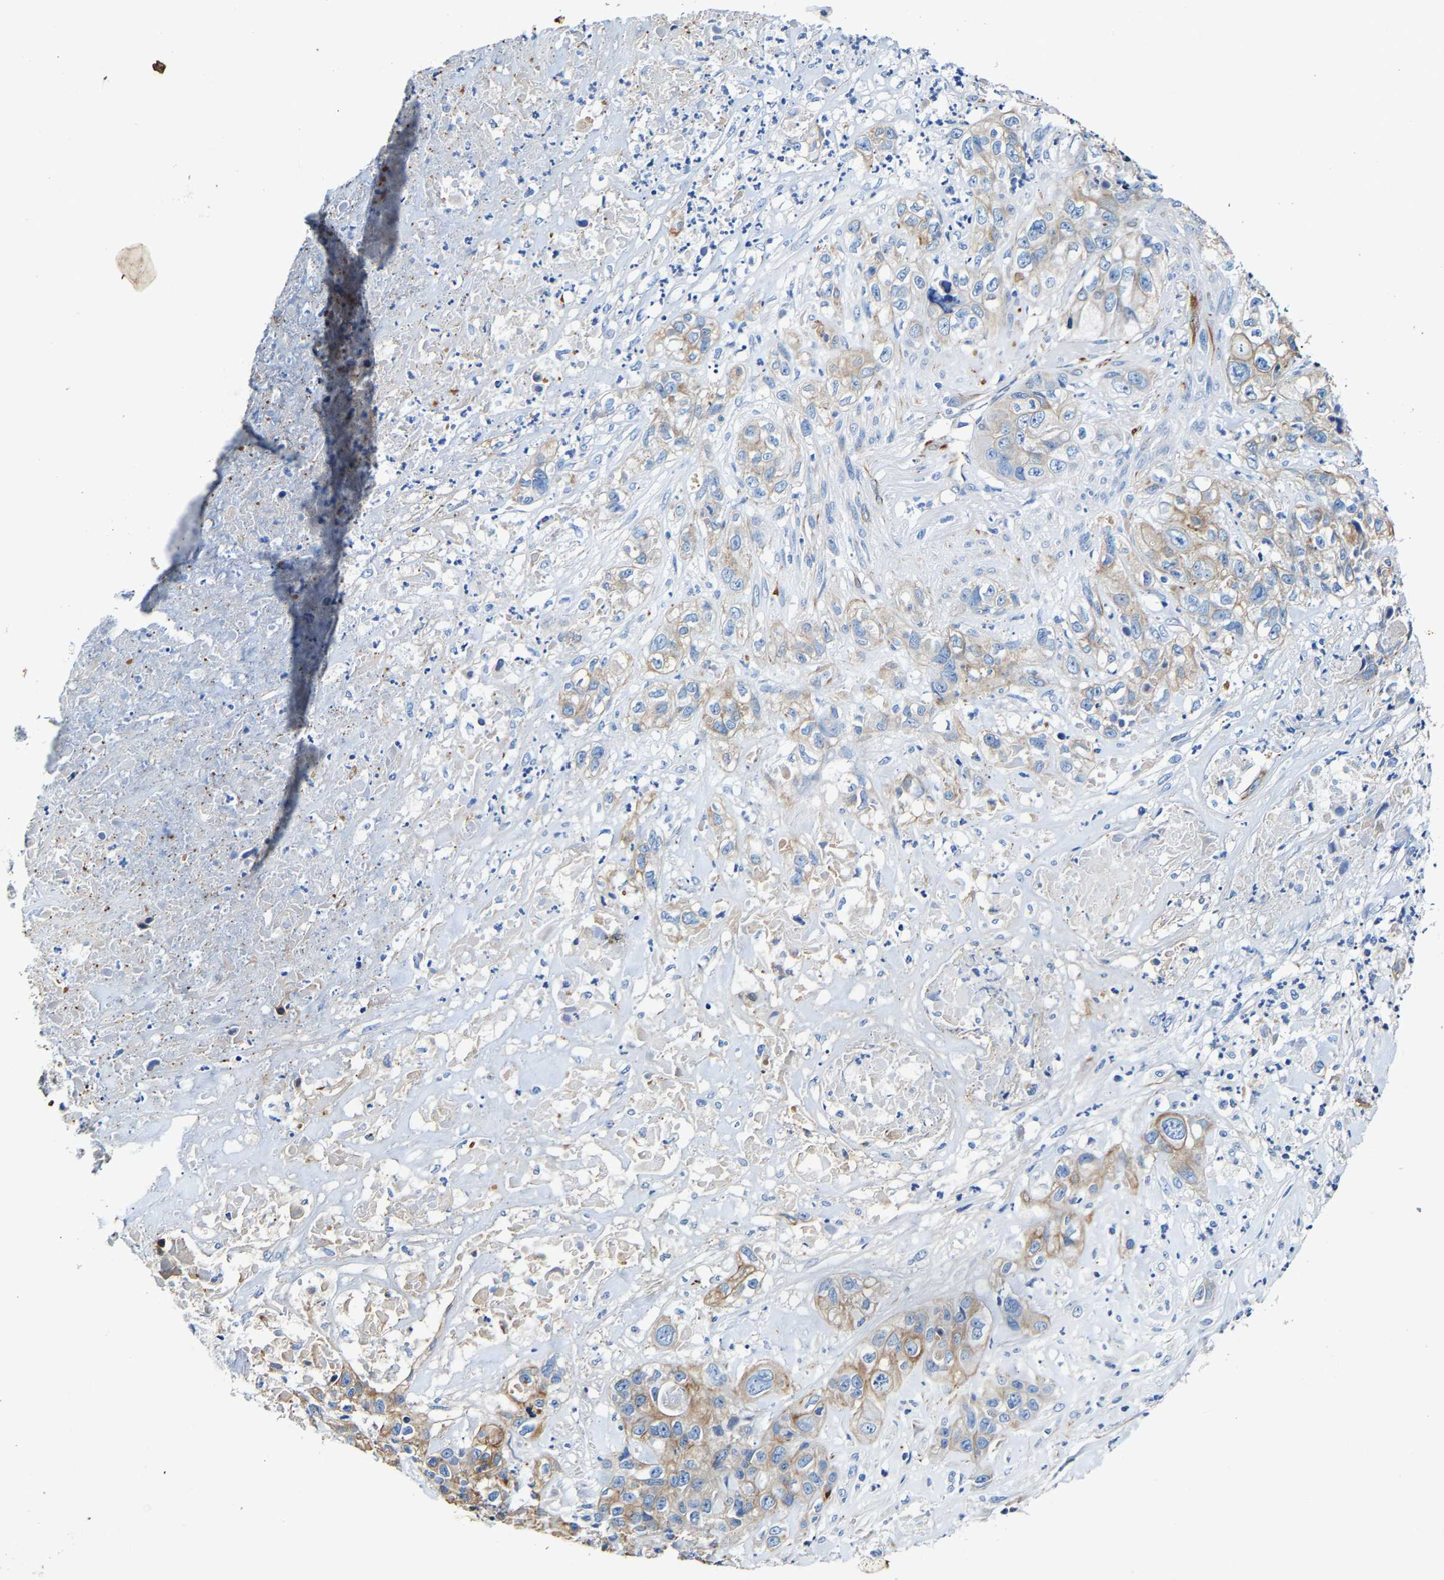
{"staining": {"intensity": "moderate", "quantity": "25%-75%", "location": "cytoplasmic/membranous"}, "tissue": "liver cancer", "cell_type": "Tumor cells", "image_type": "cancer", "snomed": [{"axis": "morphology", "description": "Cholangiocarcinoma"}, {"axis": "topography", "description": "Liver"}], "caption": "A medium amount of moderate cytoplasmic/membranous positivity is appreciated in about 25%-75% of tumor cells in liver cancer (cholangiocarcinoma) tissue.", "gene": "MMEL1", "patient": {"sex": "female", "age": 61}}